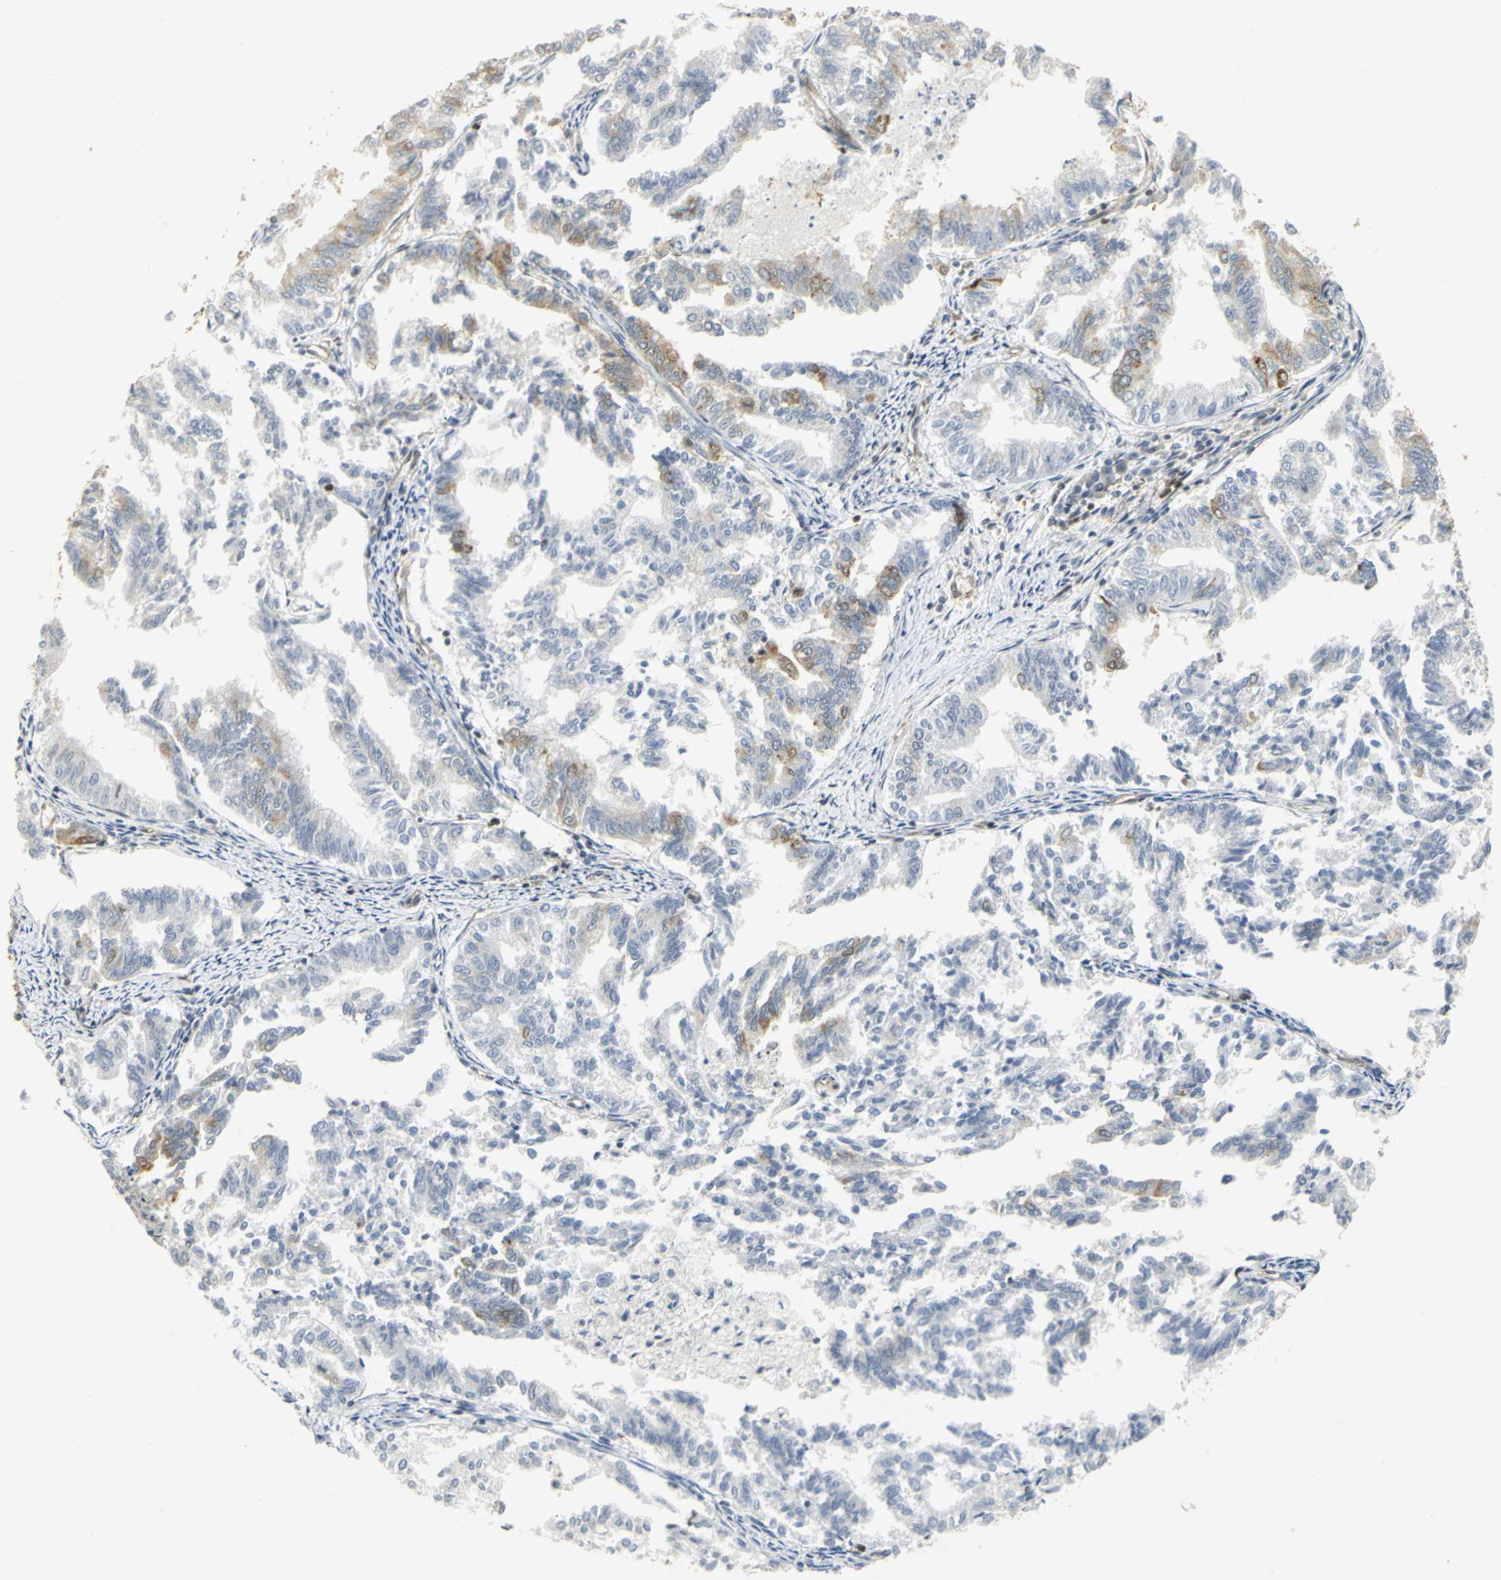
{"staining": {"intensity": "moderate", "quantity": "<25%", "location": "cytoplasmic/membranous"}, "tissue": "endometrial cancer", "cell_type": "Tumor cells", "image_type": "cancer", "snomed": [{"axis": "morphology", "description": "Adenocarcinoma, NOS"}, {"axis": "topography", "description": "Endometrium"}], "caption": "Immunohistochemistry (IHC) staining of endometrial cancer (adenocarcinoma), which demonstrates low levels of moderate cytoplasmic/membranous staining in about <25% of tumor cells indicating moderate cytoplasmic/membranous protein positivity. The staining was performed using DAB (brown) for protein detection and nuclei were counterstained in hematoxylin (blue).", "gene": "DDX5", "patient": {"sex": "female", "age": 79}}